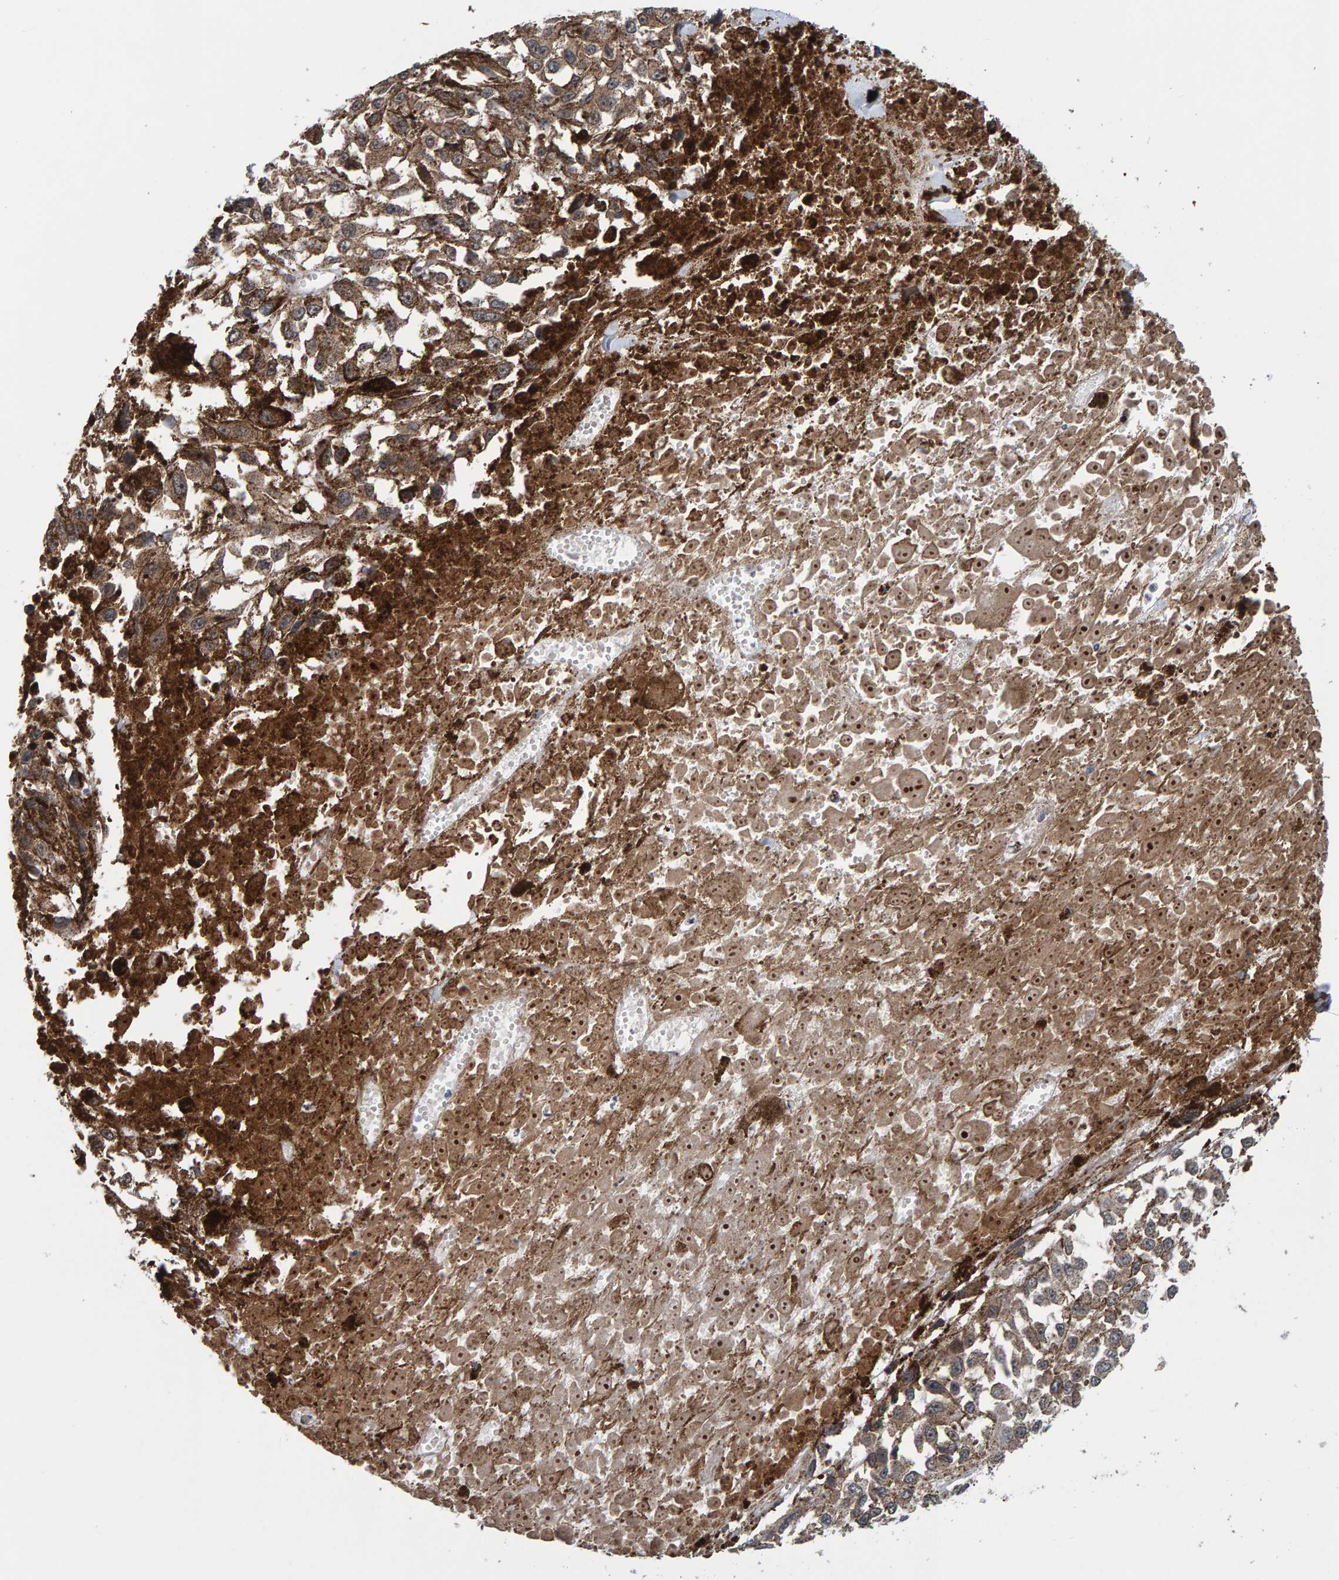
{"staining": {"intensity": "weak", "quantity": ">75%", "location": "cytoplasmic/membranous,nuclear"}, "tissue": "melanoma", "cell_type": "Tumor cells", "image_type": "cancer", "snomed": [{"axis": "morphology", "description": "Malignant melanoma, Metastatic site"}, {"axis": "topography", "description": "Lymph node"}], "caption": "Tumor cells reveal low levels of weak cytoplasmic/membranous and nuclear positivity in about >75% of cells in human malignant melanoma (metastatic site). The protein is shown in brown color, while the nuclei are stained blue.", "gene": "CCDC25", "patient": {"sex": "male", "age": 59}}